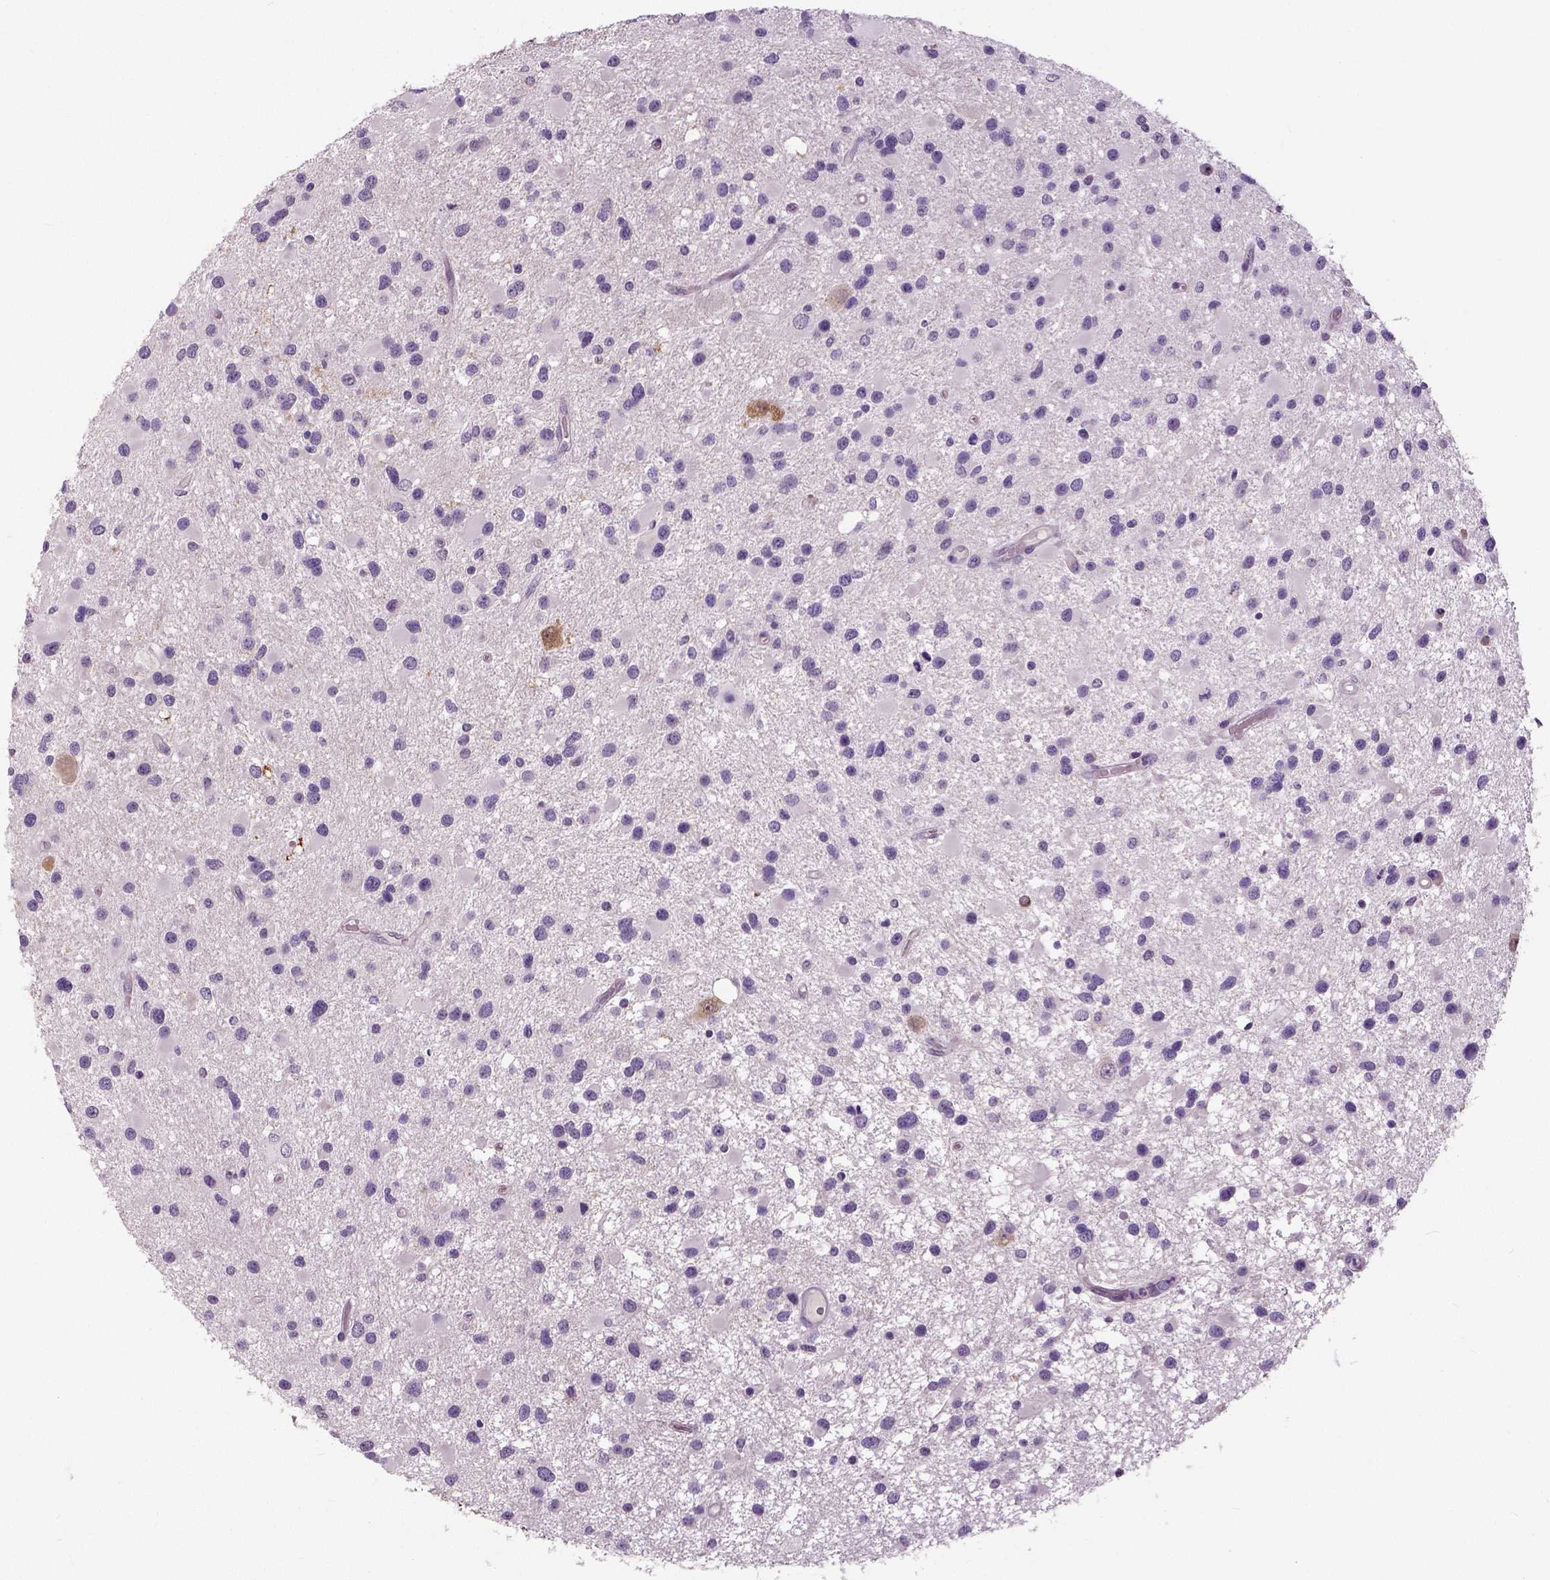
{"staining": {"intensity": "negative", "quantity": "none", "location": "none"}, "tissue": "glioma", "cell_type": "Tumor cells", "image_type": "cancer", "snomed": [{"axis": "morphology", "description": "Glioma, malignant, Low grade"}, {"axis": "topography", "description": "Brain"}], "caption": "This is an immunohistochemistry micrograph of human malignant glioma (low-grade). There is no positivity in tumor cells.", "gene": "NECAB1", "patient": {"sex": "female", "age": 32}}